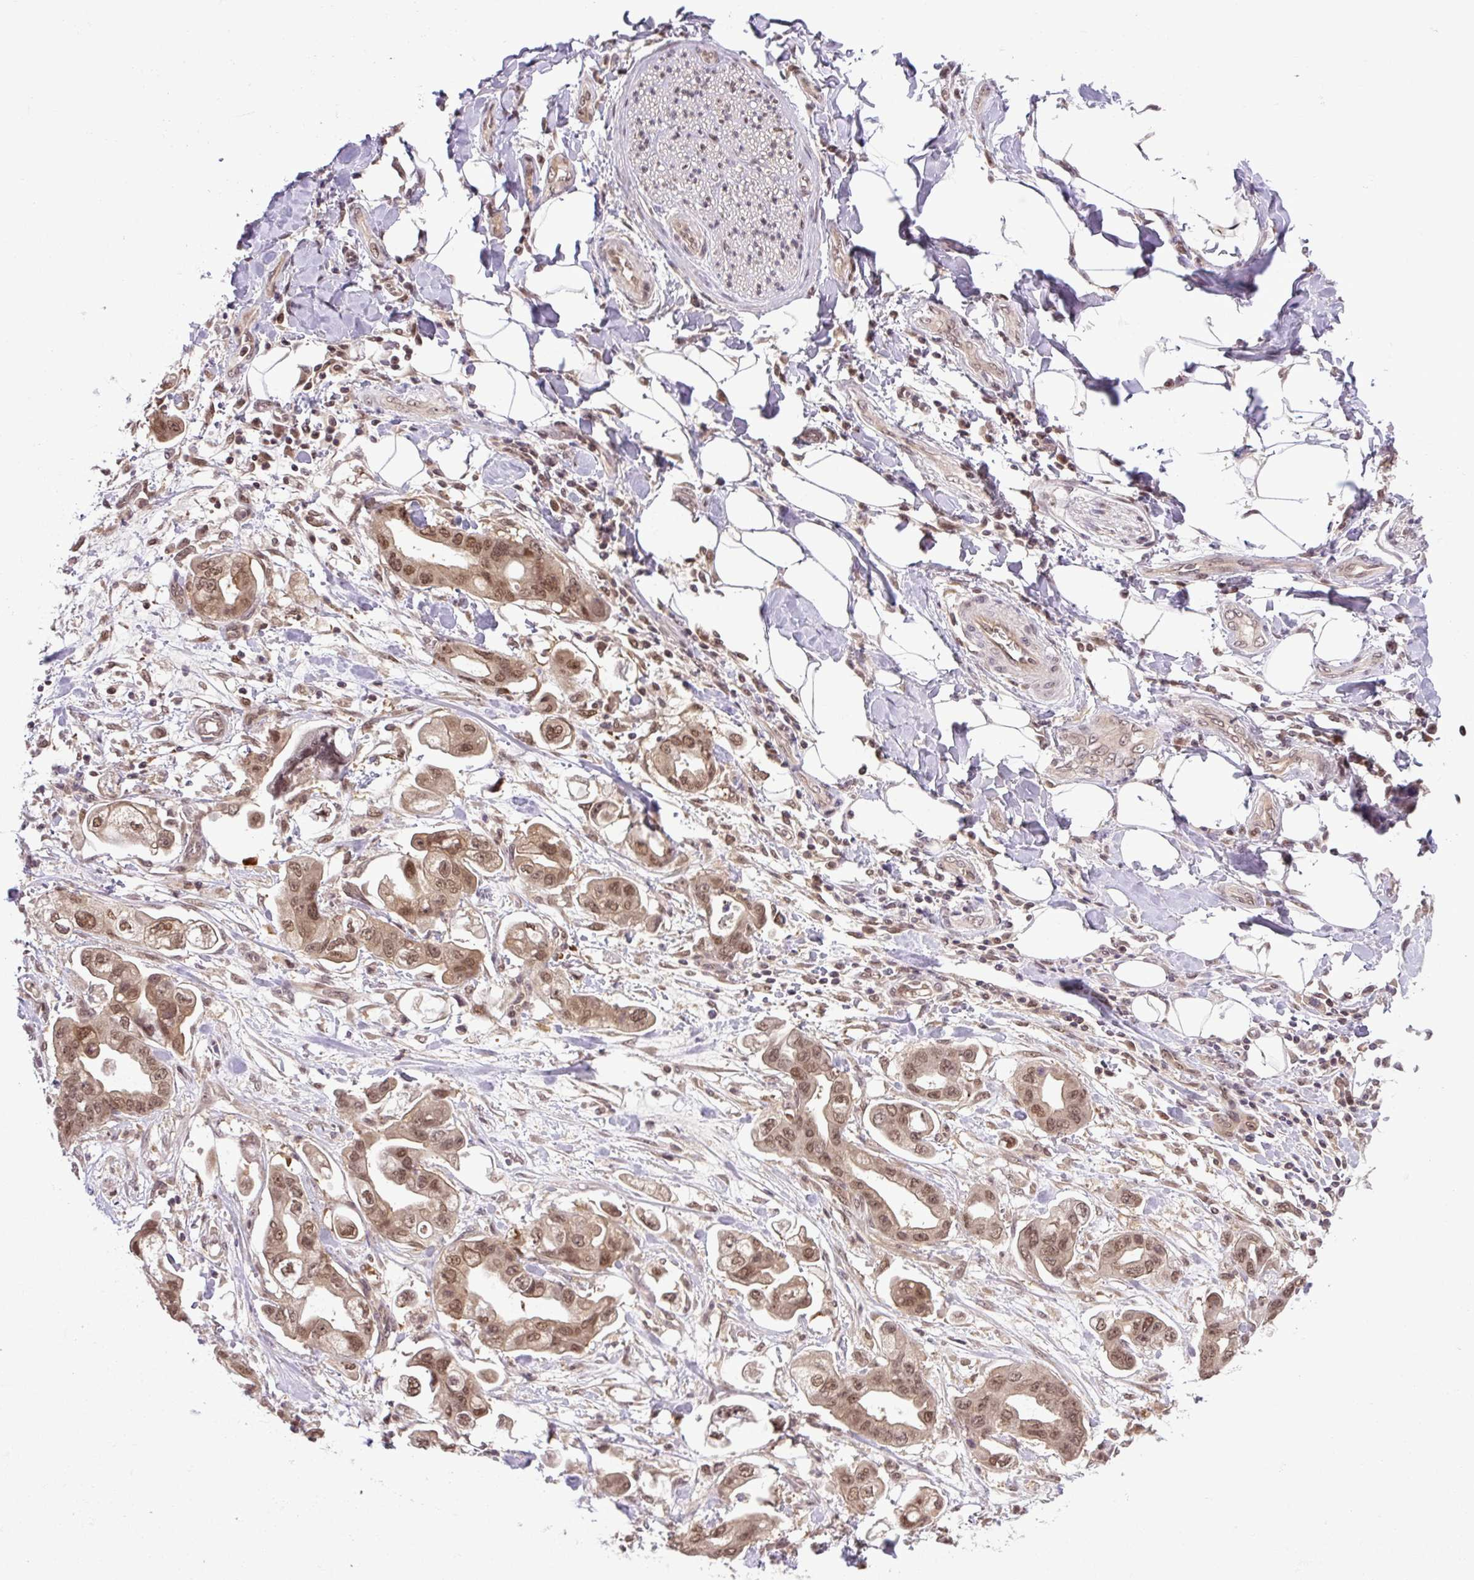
{"staining": {"intensity": "moderate", "quantity": ">75%", "location": "cytoplasmic/membranous,nuclear"}, "tissue": "stomach cancer", "cell_type": "Tumor cells", "image_type": "cancer", "snomed": [{"axis": "morphology", "description": "Adenocarcinoma, NOS"}, {"axis": "topography", "description": "Stomach"}], "caption": "Adenocarcinoma (stomach) stained with IHC demonstrates moderate cytoplasmic/membranous and nuclear staining in approximately >75% of tumor cells. (DAB = brown stain, brightfield microscopy at high magnification).", "gene": "SGTA", "patient": {"sex": "male", "age": 62}}